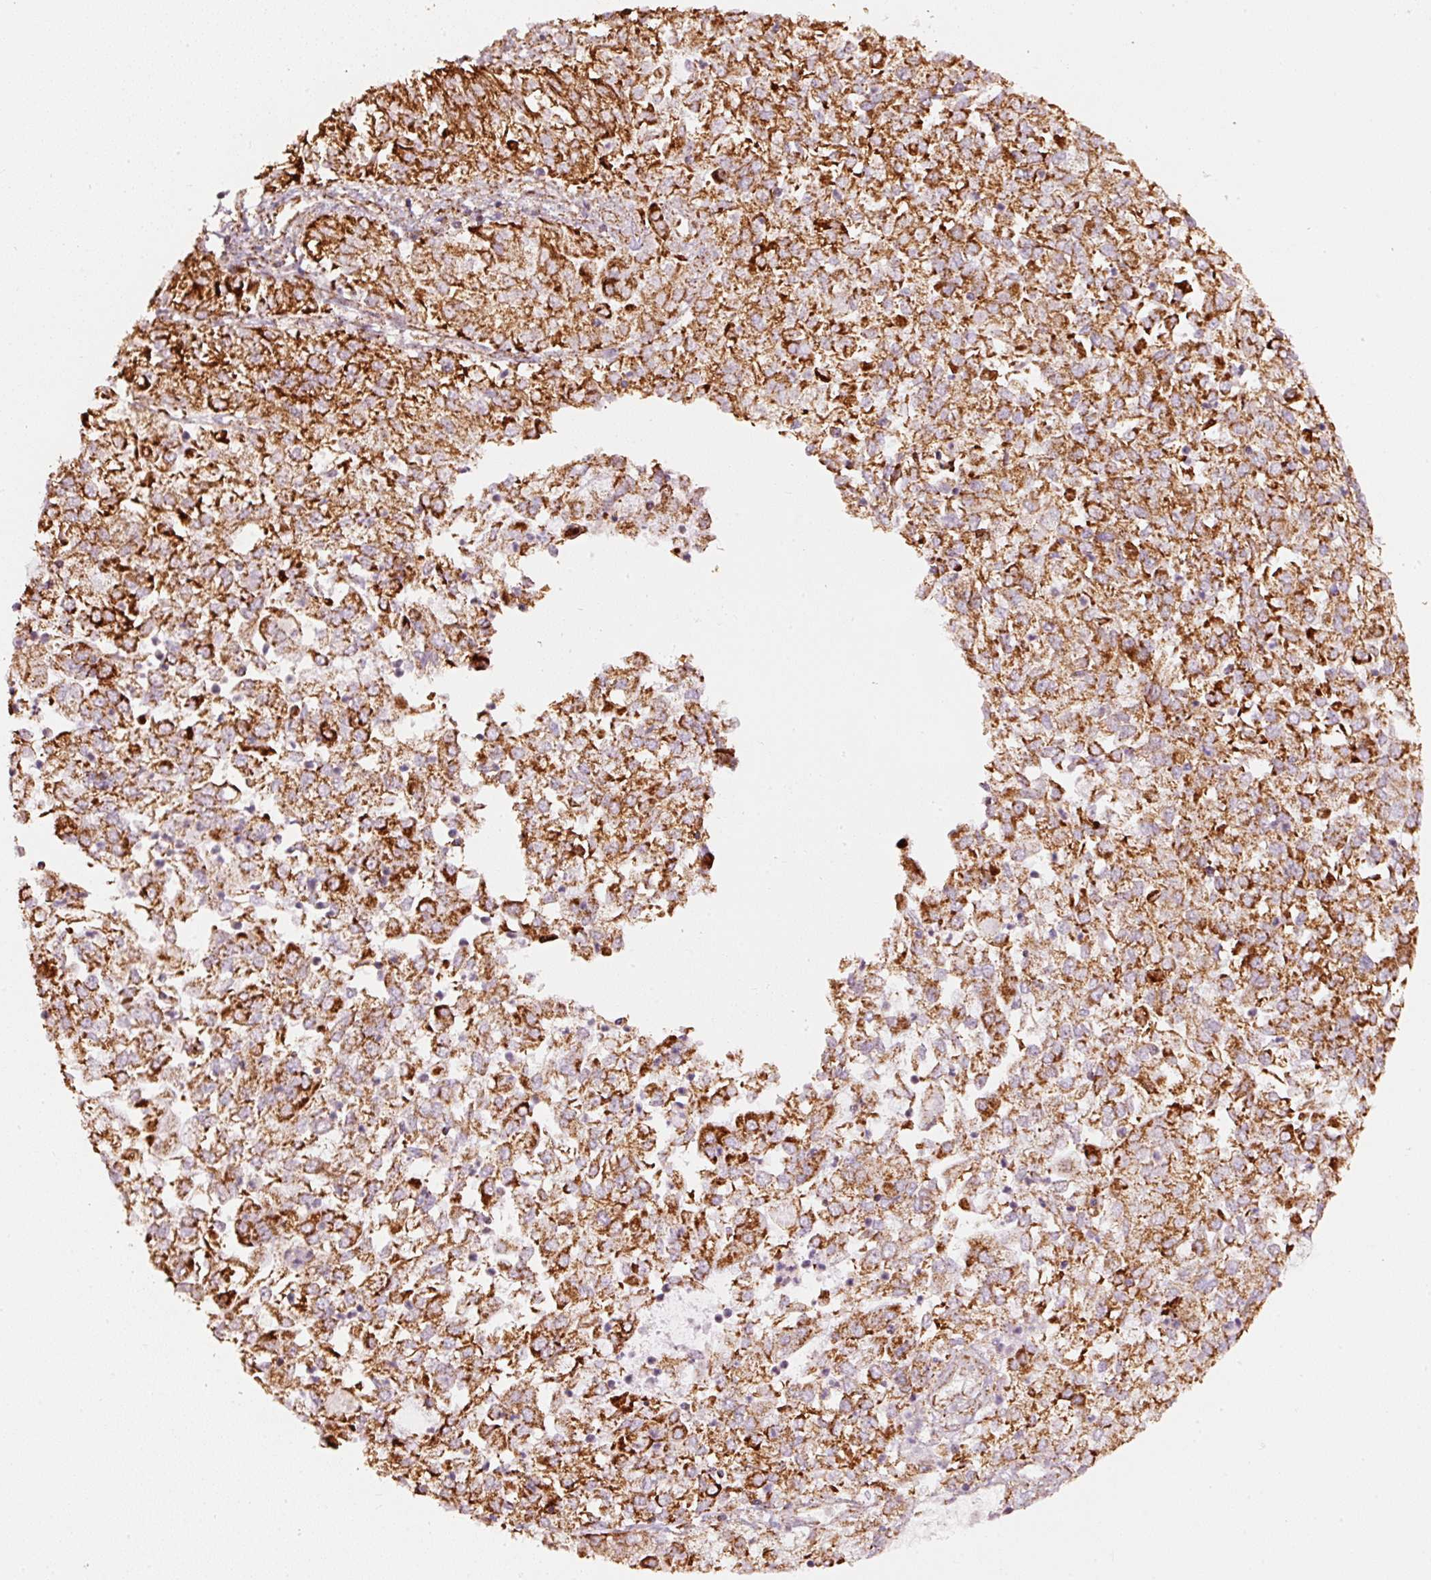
{"staining": {"intensity": "strong", "quantity": ">75%", "location": "cytoplasmic/membranous"}, "tissue": "endometrial cancer", "cell_type": "Tumor cells", "image_type": "cancer", "snomed": [{"axis": "morphology", "description": "Adenocarcinoma, NOS"}, {"axis": "topography", "description": "Endometrium"}], "caption": "Human endometrial cancer stained with a brown dye shows strong cytoplasmic/membranous positive positivity in approximately >75% of tumor cells.", "gene": "UQCRC1", "patient": {"sex": "female", "age": 57}}